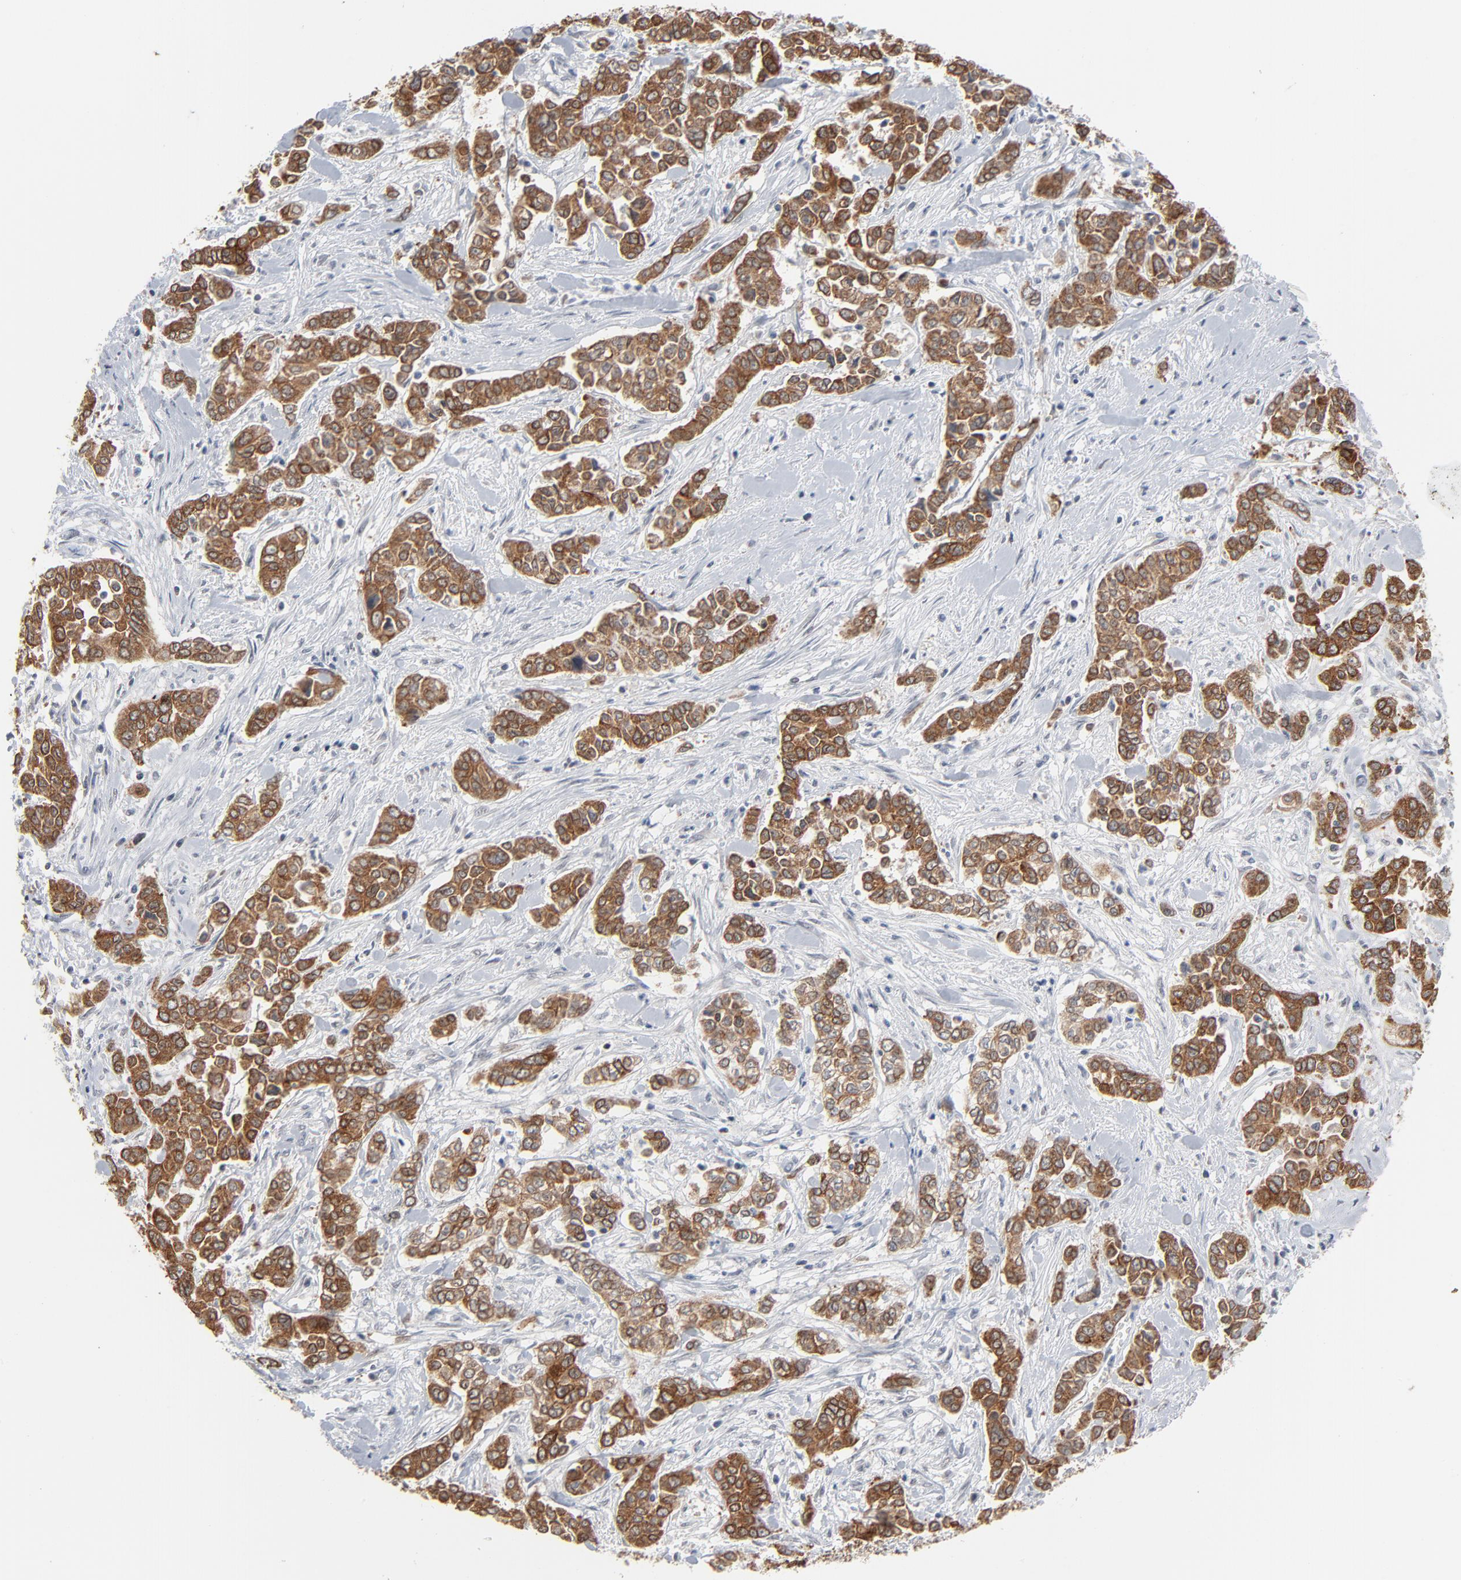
{"staining": {"intensity": "moderate", "quantity": ">75%", "location": "cytoplasmic/membranous"}, "tissue": "pancreatic cancer", "cell_type": "Tumor cells", "image_type": "cancer", "snomed": [{"axis": "morphology", "description": "Adenocarcinoma, NOS"}, {"axis": "topography", "description": "Pancreas"}], "caption": "Tumor cells reveal medium levels of moderate cytoplasmic/membranous staining in approximately >75% of cells in pancreatic cancer.", "gene": "ITPR3", "patient": {"sex": "female", "age": 52}}